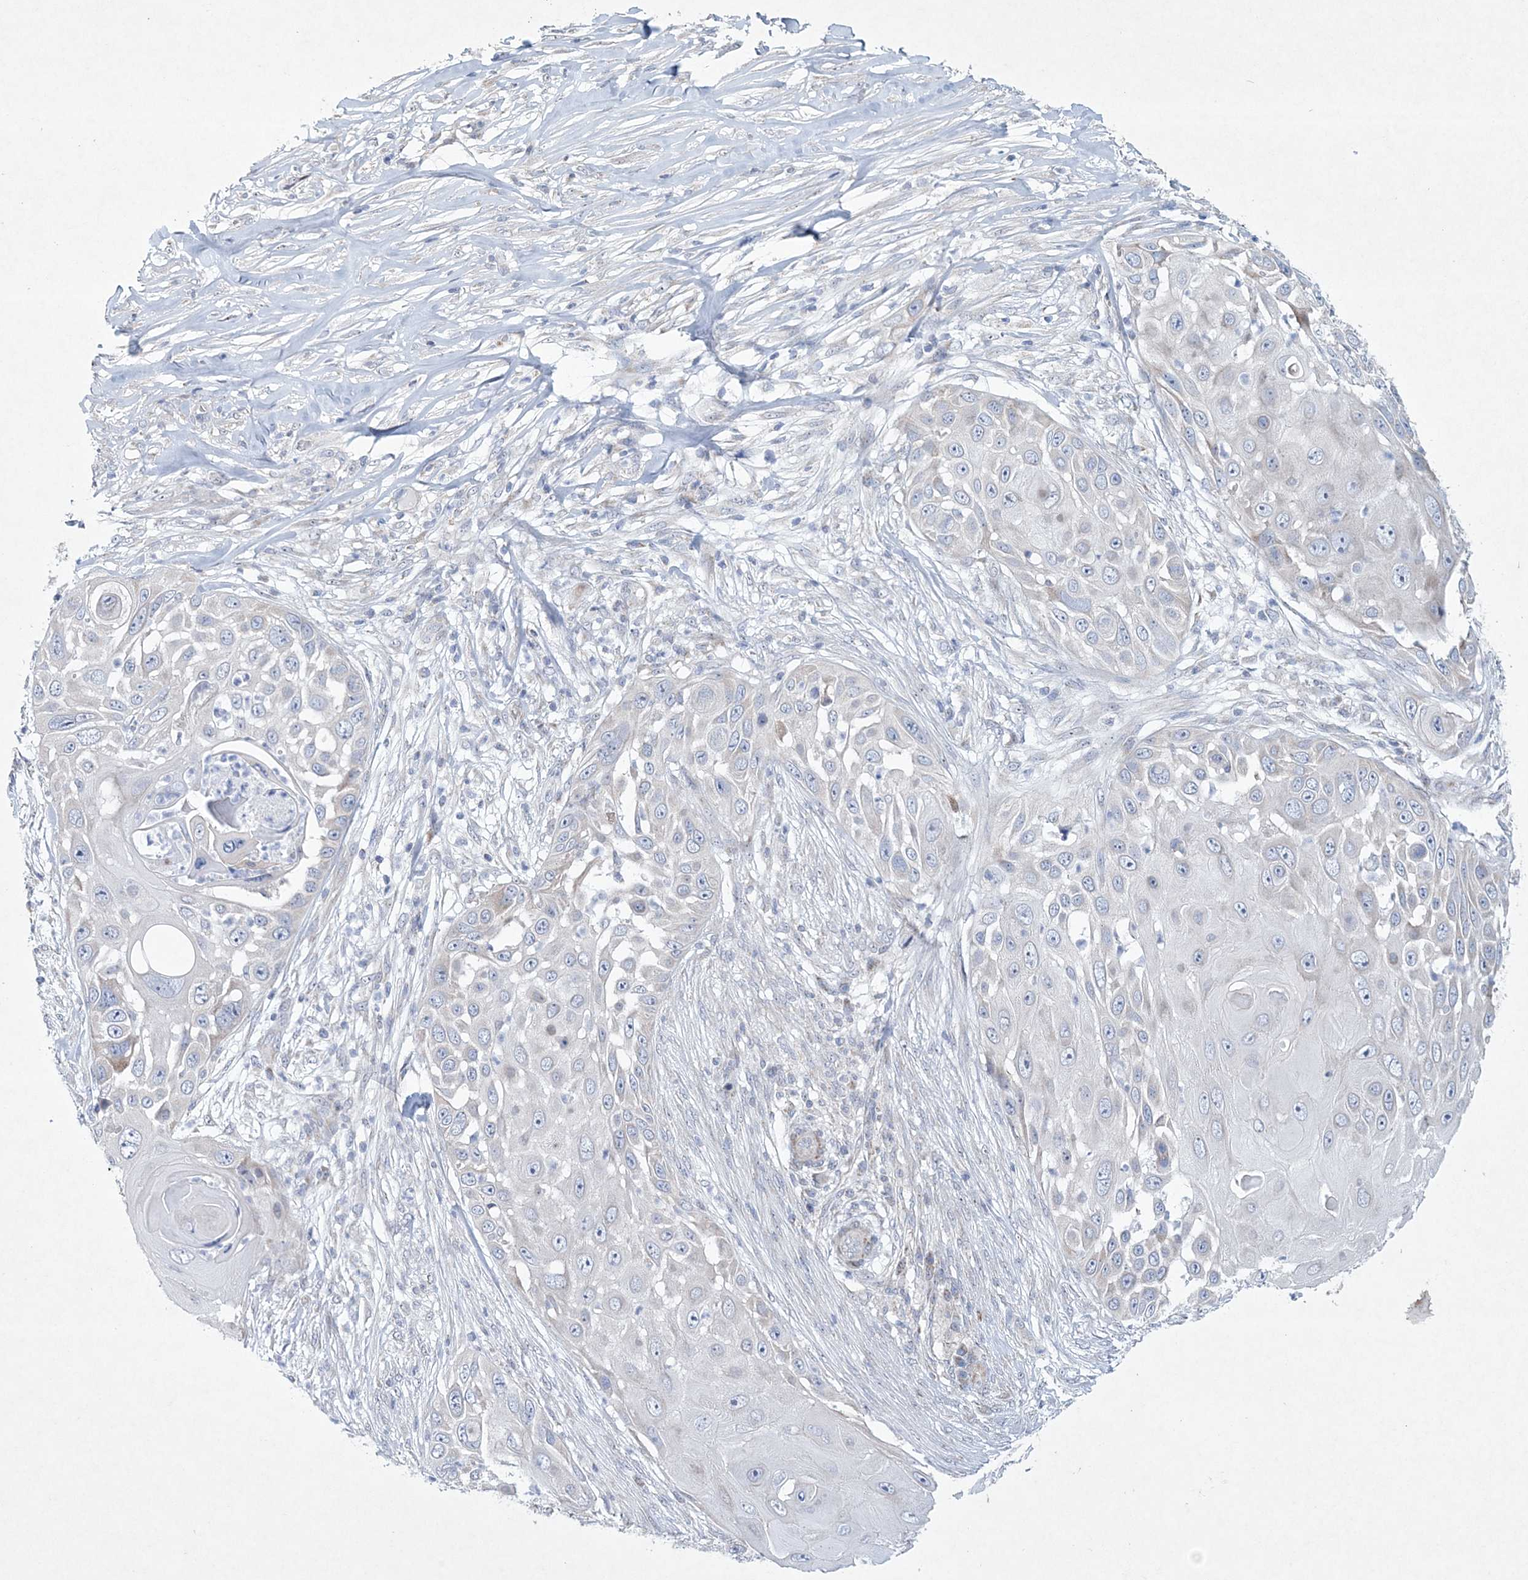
{"staining": {"intensity": "negative", "quantity": "none", "location": "none"}, "tissue": "skin cancer", "cell_type": "Tumor cells", "image_type": "cancer", "snomed": [{"axis": "morphology", "description": "Squamous cell carcinoma, NOS"}, {"axis": "topography", "description": "Skin"}], "caption": "Micrograph shows no significant protein expression in tumor cells of skin squamous cell carcinoma.", "gene": "CES4A", "patient": {"sex": "female", "age": 44}}